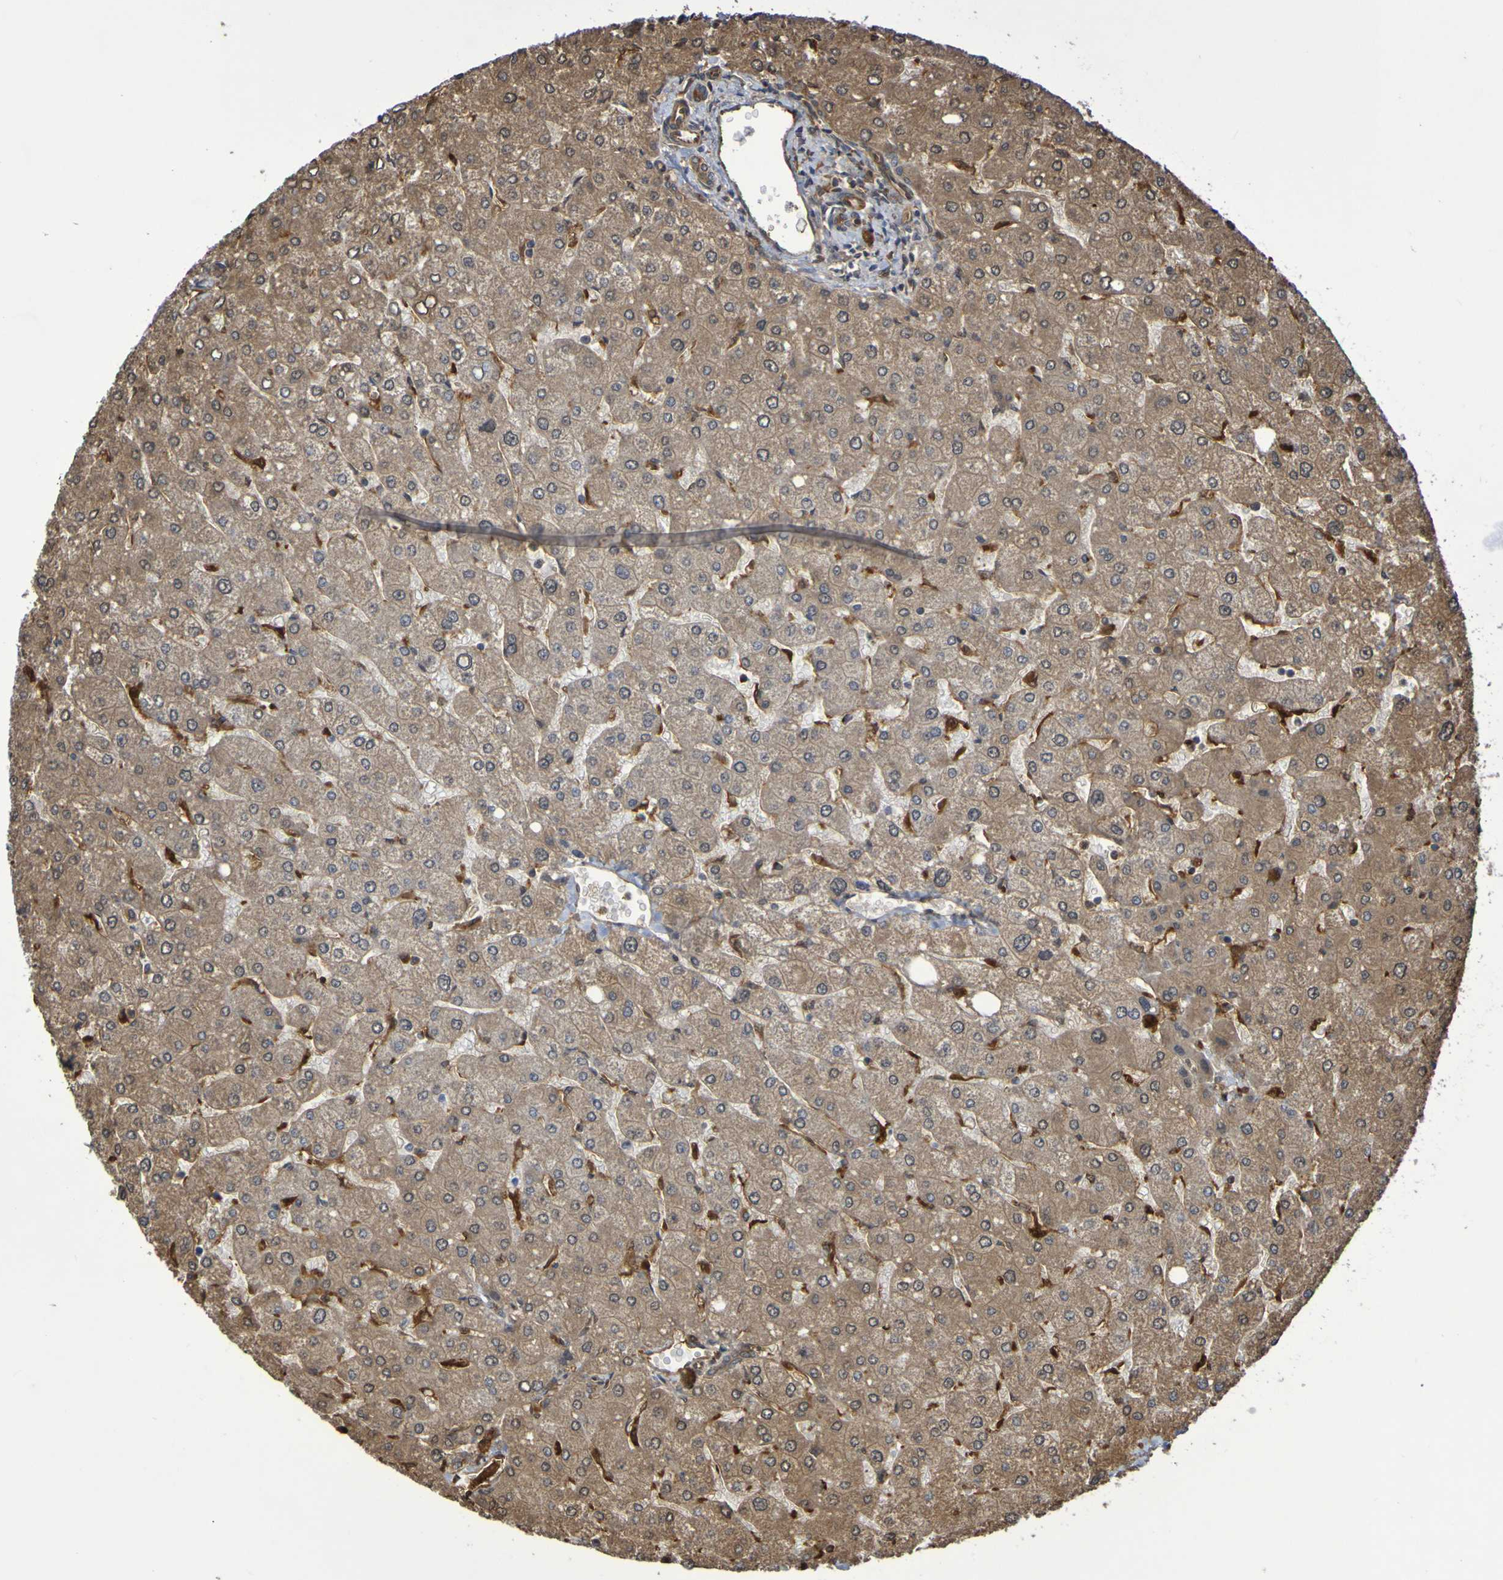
{"staining": {"intensity": "moderate", "quantity": ">75%", "location": "cytoplasmic/membranous"}, "tissue": "liver", "cell_type": "Cholangiocytes", "image_type": "normal", "snomed": [{"axis": "morphology", "description": "Normal tissue, NOS"}, {"axis": "topography", "description": "Liver"}], "caption": "Immunohistochemical staining of benign liver shows >75% levels of moderate cytoplasmic/membranous protein expression in approximately >75% of cholangiocytes. (IHC, brightfield microscopy, high magnification).", "gene": "SERPINB6", "patient": {"sex": "male", "age": 55}}